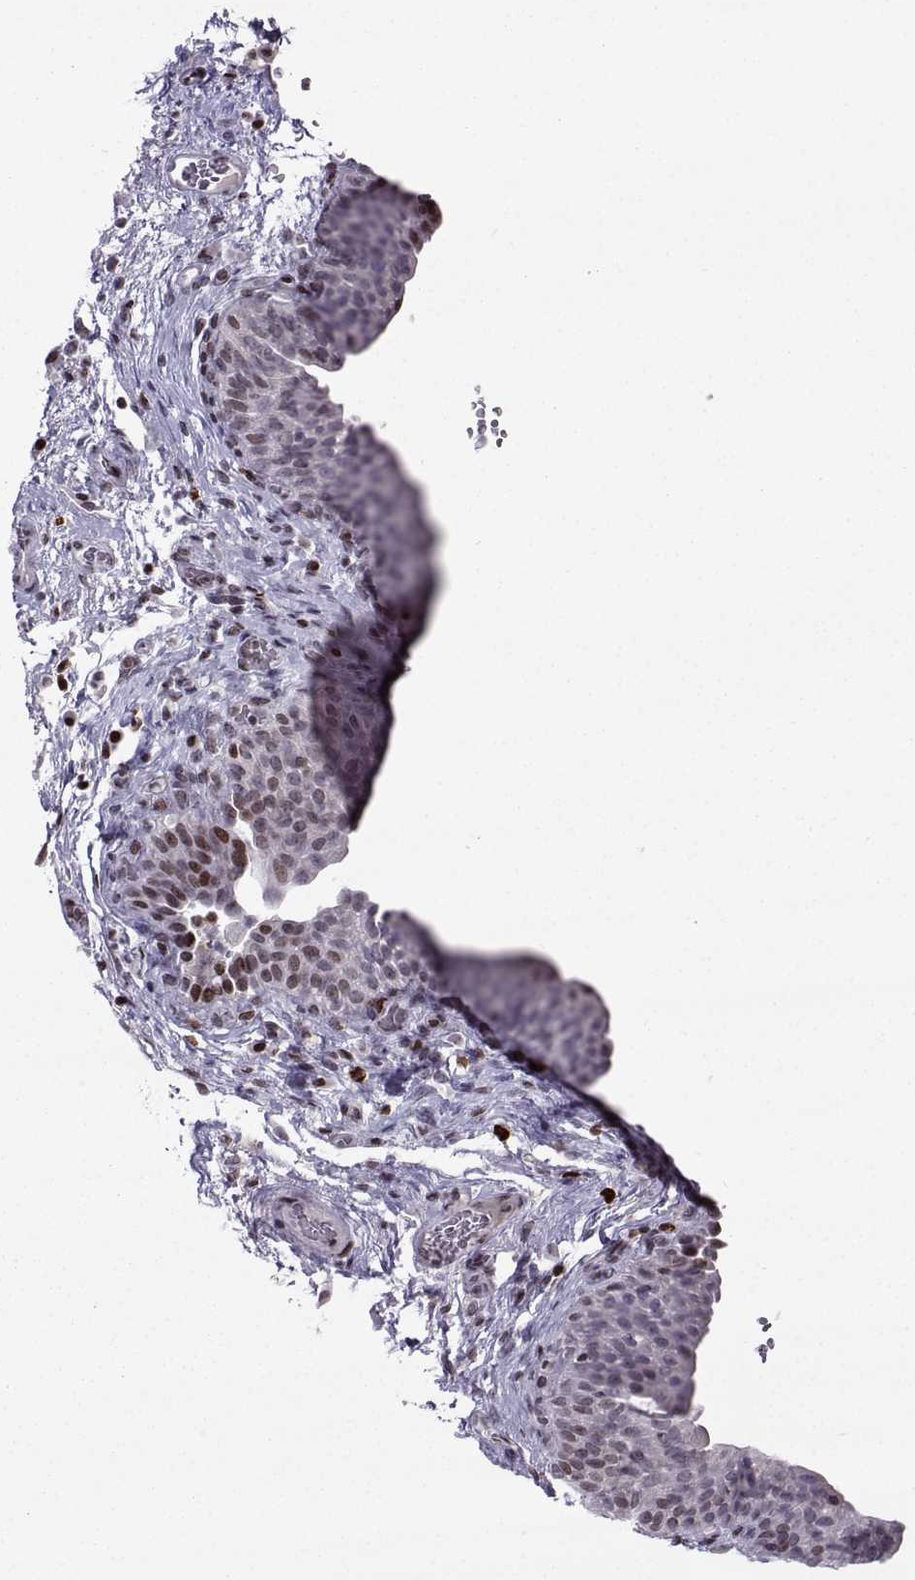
{"staining": {"intensity": "moderate", "quantity": "<25%", "location": "nuclear"}, "tissue": "urinary bladder", "cell_type": "Urothelial cells", "image_type": "normal", "snomed": [{"axis": "morphology", "description": "Normal tissue, NOS"}, {"axis": "topography", "description": "Urinary bladder"}], "caption": "Approximately <25% of urothelial cells in unremarkable urinary bladder exhibit moderate nuclear protein positivity as visualized by brown immunohistochemical staining.", "gene": "ZNF19", "patient": {"sex": "male", "age": 66}}